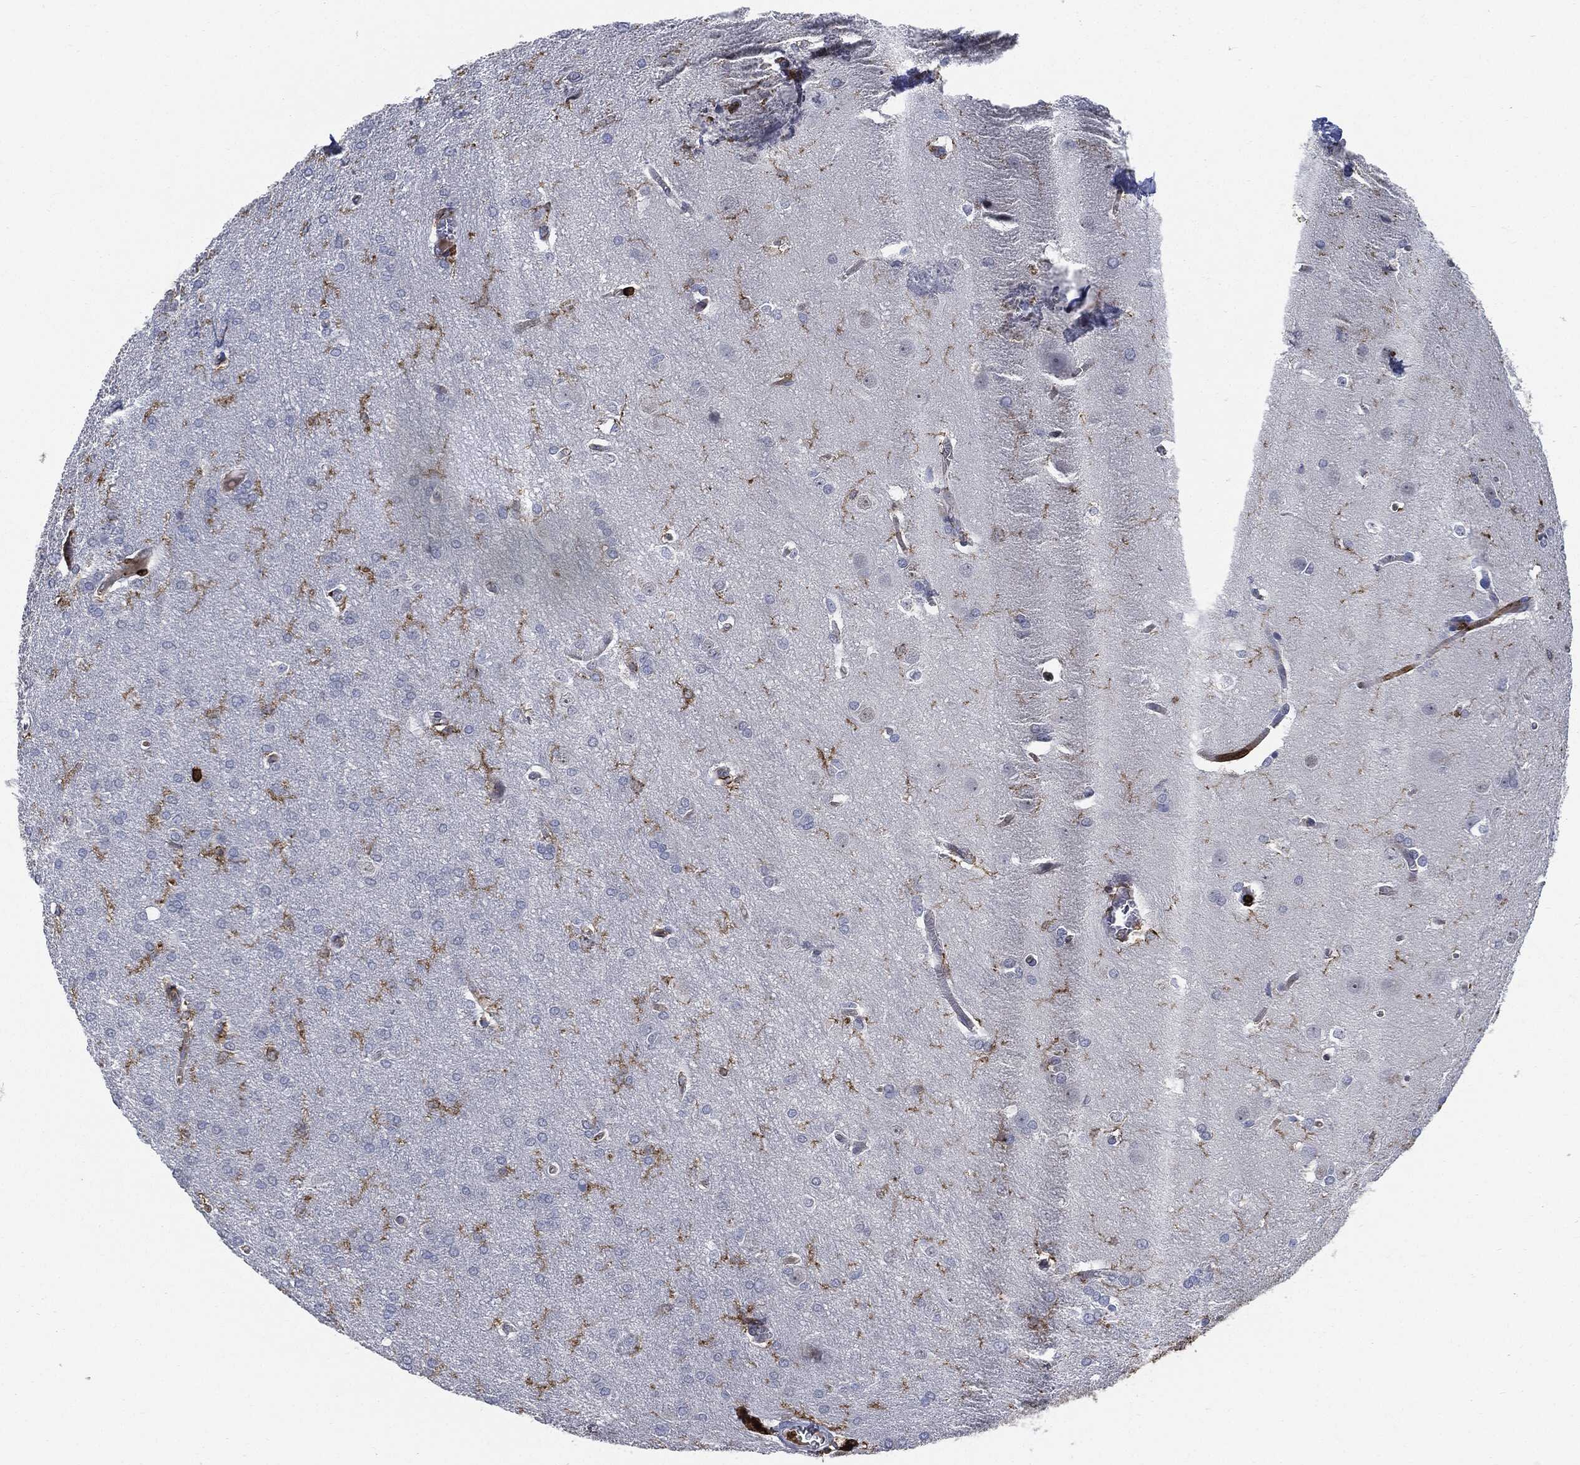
{"staining": {"intensity": "negative", "quantity": "none", "location": "none"}, "tissue": "glioma", "cell_type": "Tumor cells", "image_type": "cancer", "snomed": [{"axis": "morphology", "description": "Glioma, malignant, Low grade"}, {"axis": "topography", "description": "Brain"}], "caption": "Tumor cells show no significant staining in malignant glioma (low-grade). Nuclei are stained in blue.", "gene": "PTPRC", "patient": {"sex": "female", "age": 32}}